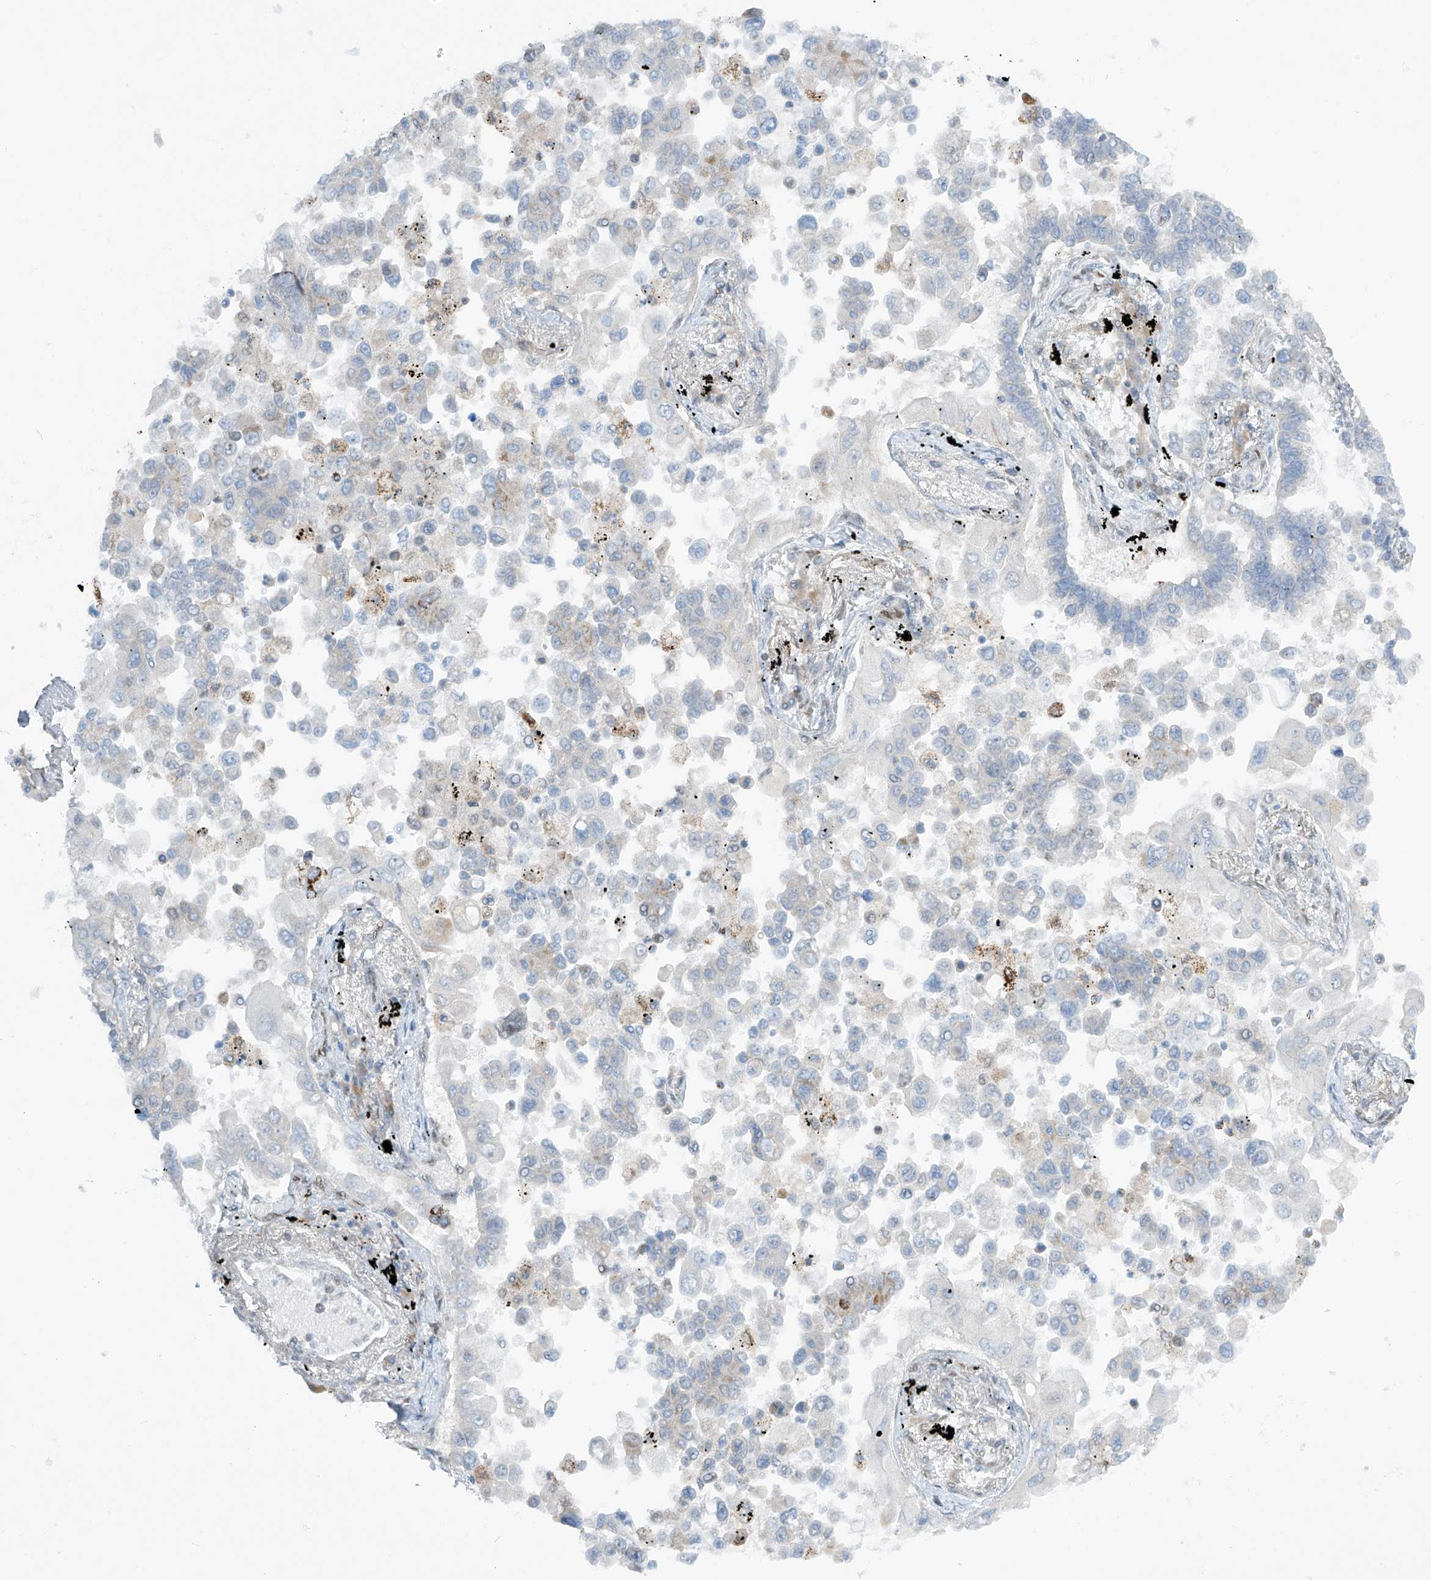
{"staining": {"intensity": "negative", "quantity": "none", "location": "none"}, "tissue": "lung cancer", "cell_type": "Tumor cells", "image_type": "cancer", "snomed": [{"axis": "morphology", "description": "Adenocarcinoma, NOS"}, {"axis": "topography", "description": "Lung"}], "caption": "The photomicrograph shows no significant expression in tumor cells of lung cancer.", "gene": "PM20D2", "patient": {"sex": "female", "age": 67}}